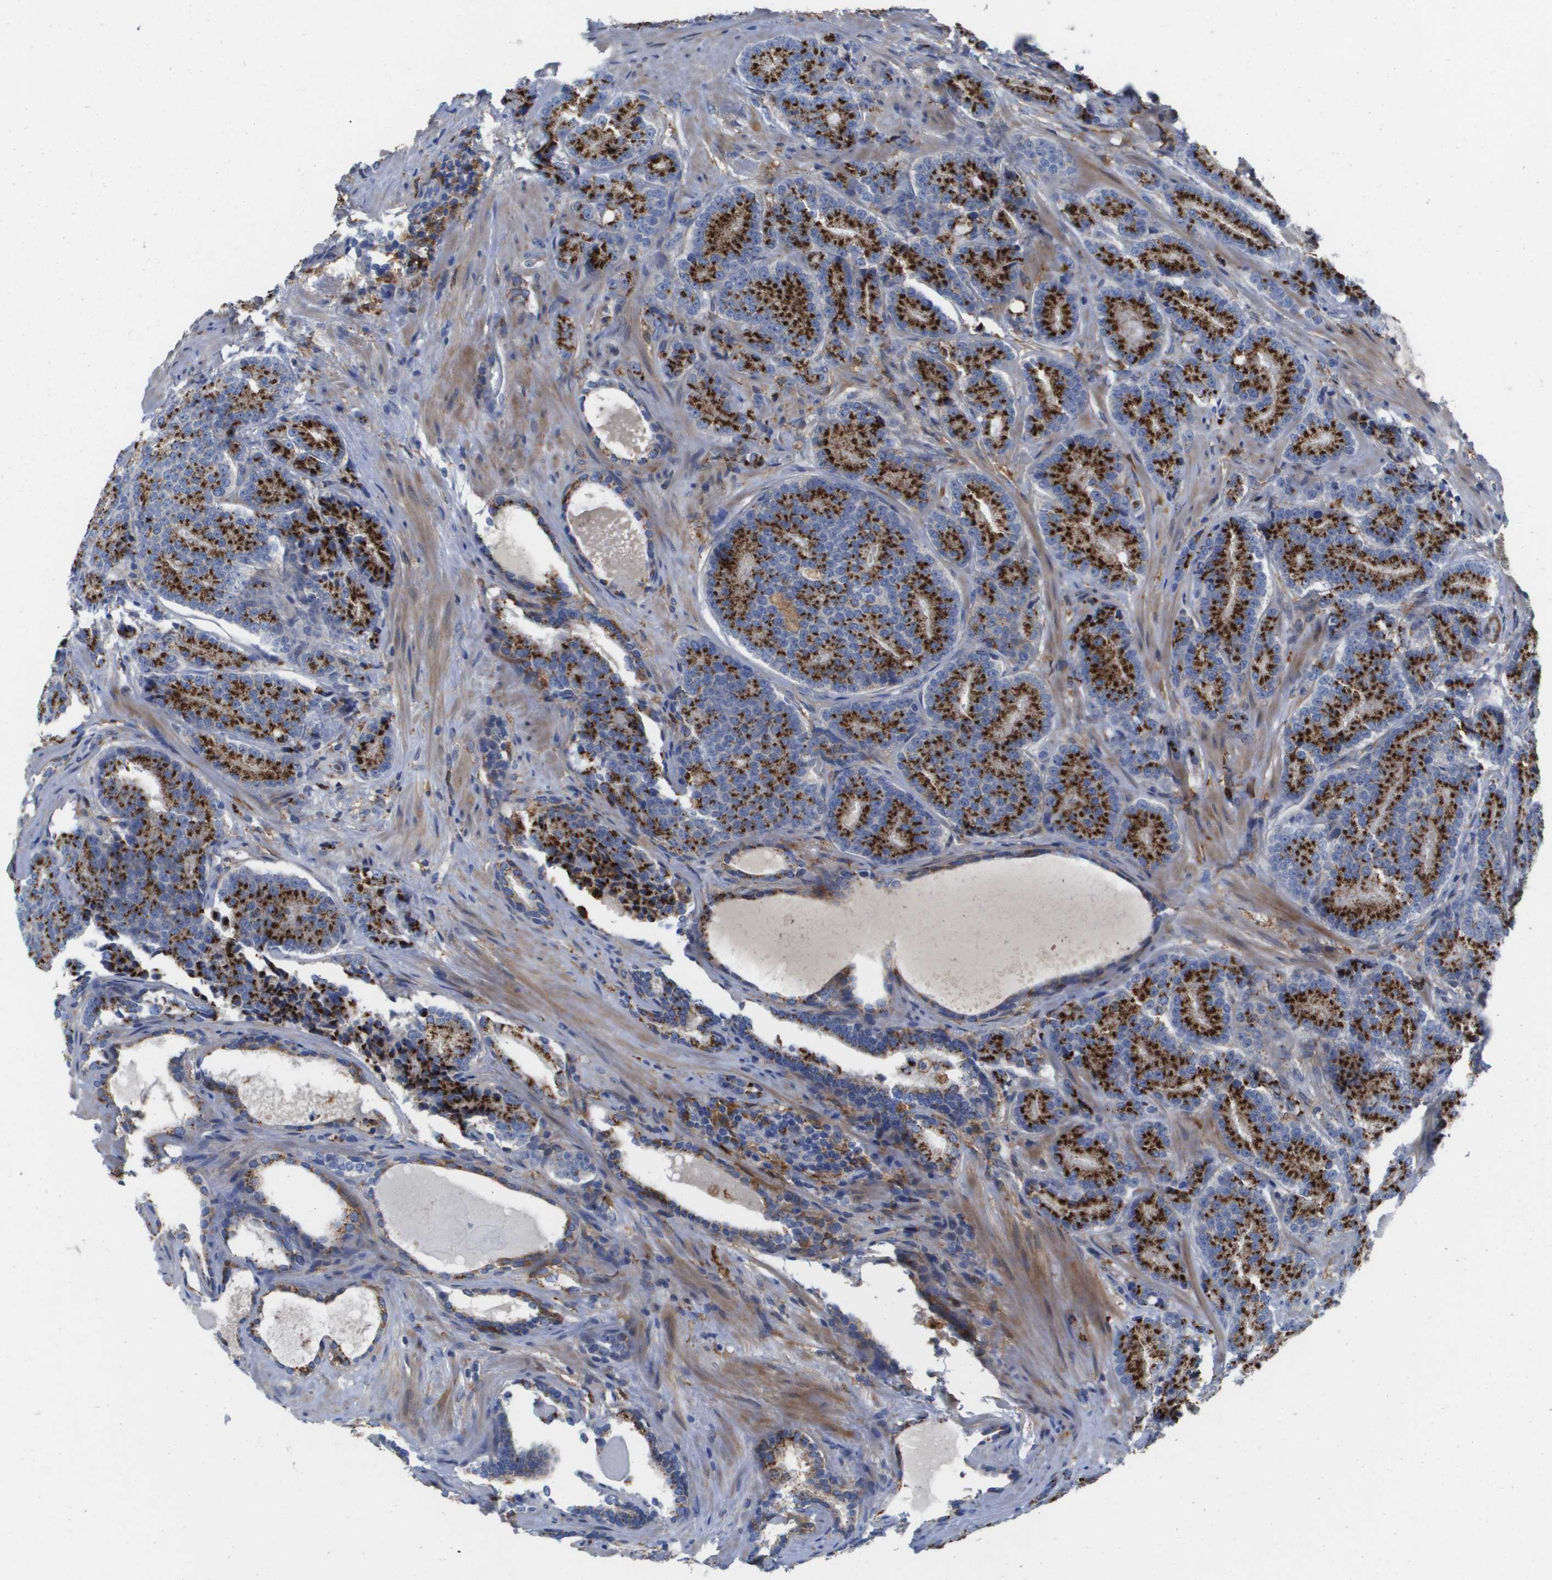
{"staining": {"intensity": "strong", "quantity": ">75%", "location": "cytoplasmic/membranous"}, "tissue": "prostate cancer", "cell_type": "Tumor cells", "image_type": "cancer", "snomed": [{"axis": "morphology", "description": "Adenocarcinoma, High grade"}, {"axis": "topography", "description": "Prostate"}], "caption": "Prostate cancer stained with immunohistochemistry demonstrates strong cytoplasmic/membranous positivity in approximately >75% of tumor cells. The protein is shown in brown color, while the nuclei are stained blue.", "gene": "SLC37A2", "patient": {"sex": "male", "age": 61}}